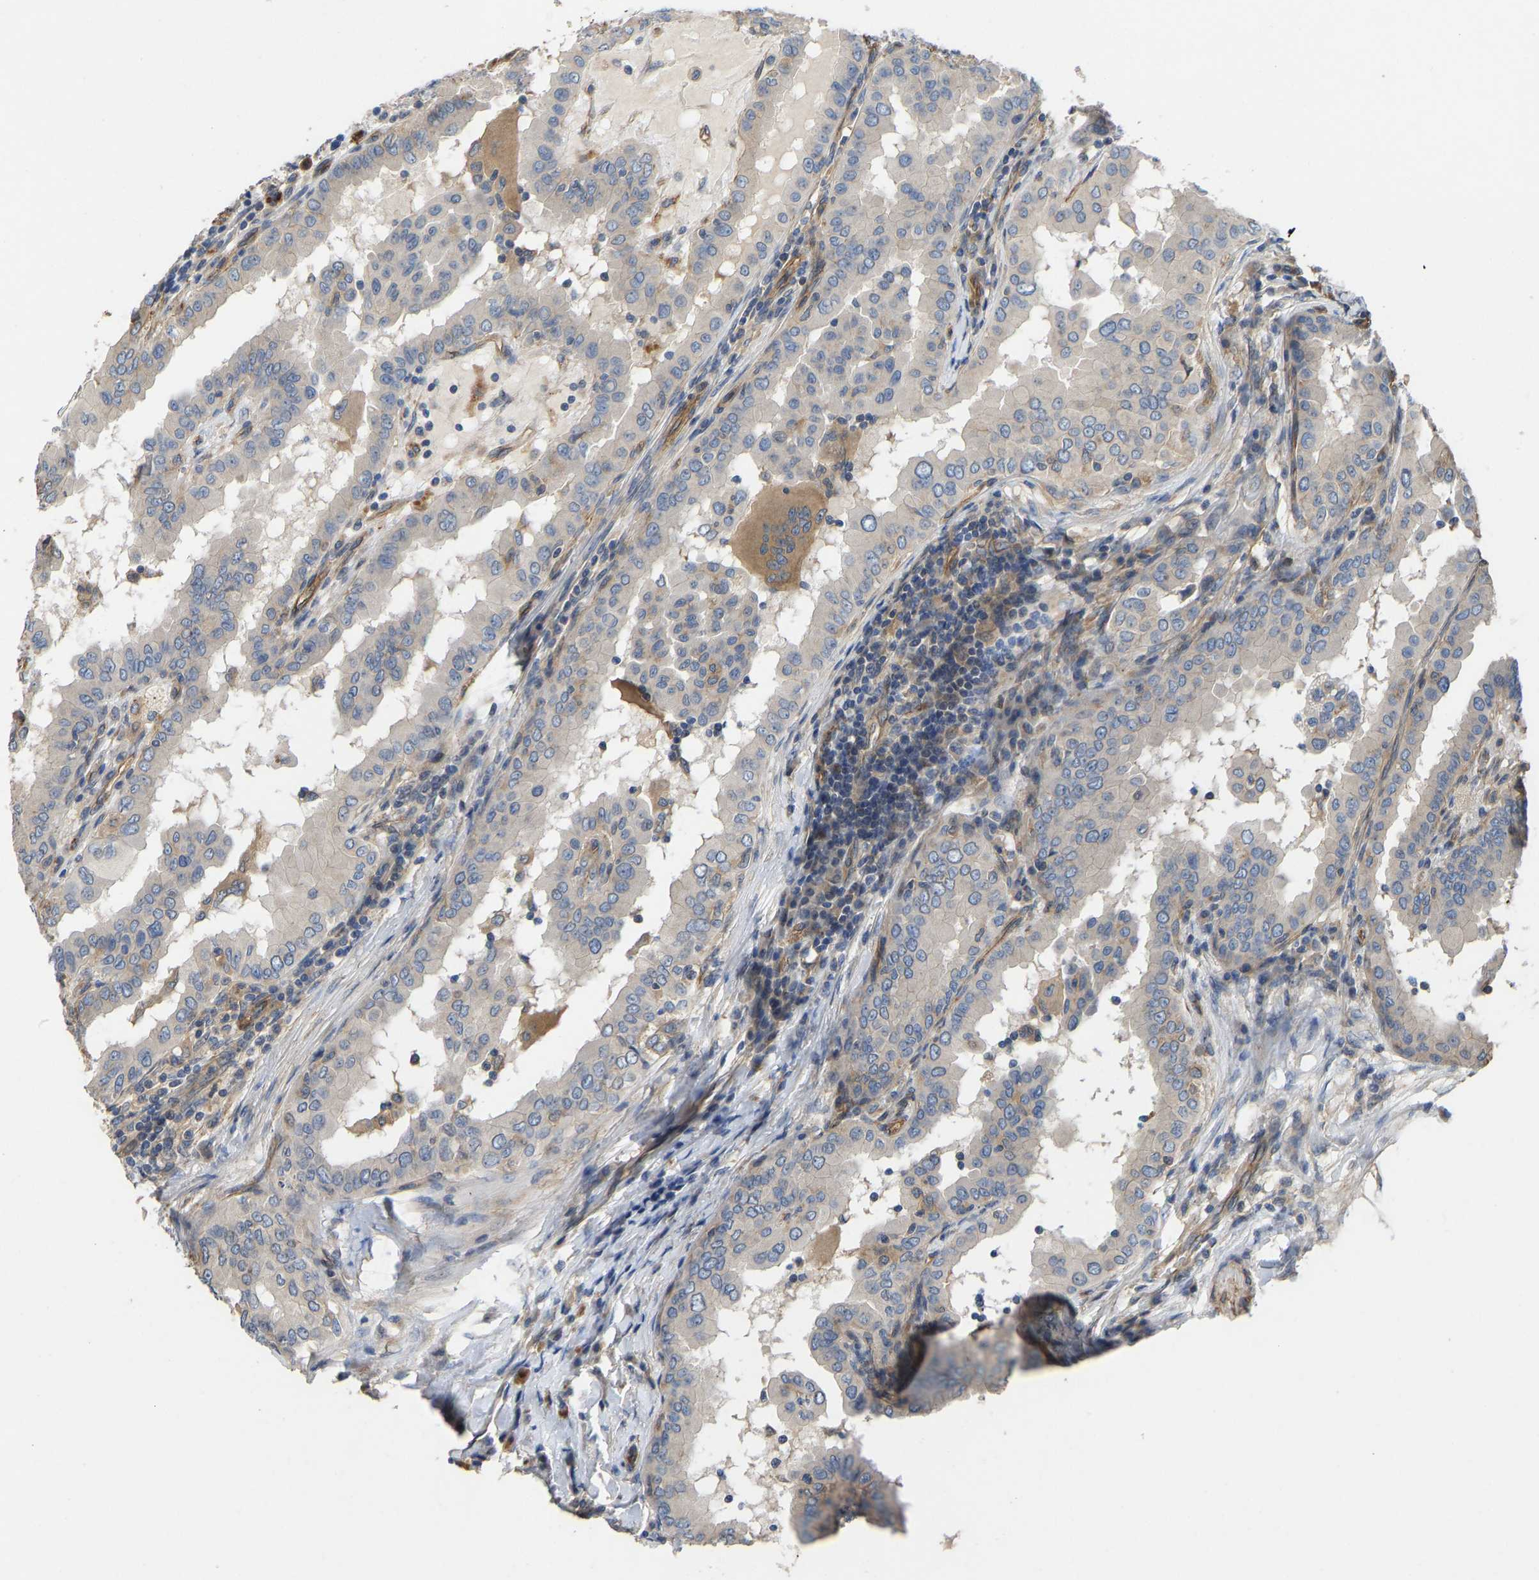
{"staining": {"intensity": "negative", "quantity": "none", "location": "none"}, "tissue": "thyroid cancer", "cell_type": "Tumor cells", "image_type": "cancer", "snomed": [{"axis": "morphology", "description": "Papillary adenocarcinoma, NOS"}, {"axis": "topography", "description": "Thyroid gland"}], "caption": "This is an IHC histopathology image of human thyroid papillary adenocarcinoma. There is no expression in tumor cells.", "gene": "ELMO2", "patient": {"sex": "male", "age": 33}}